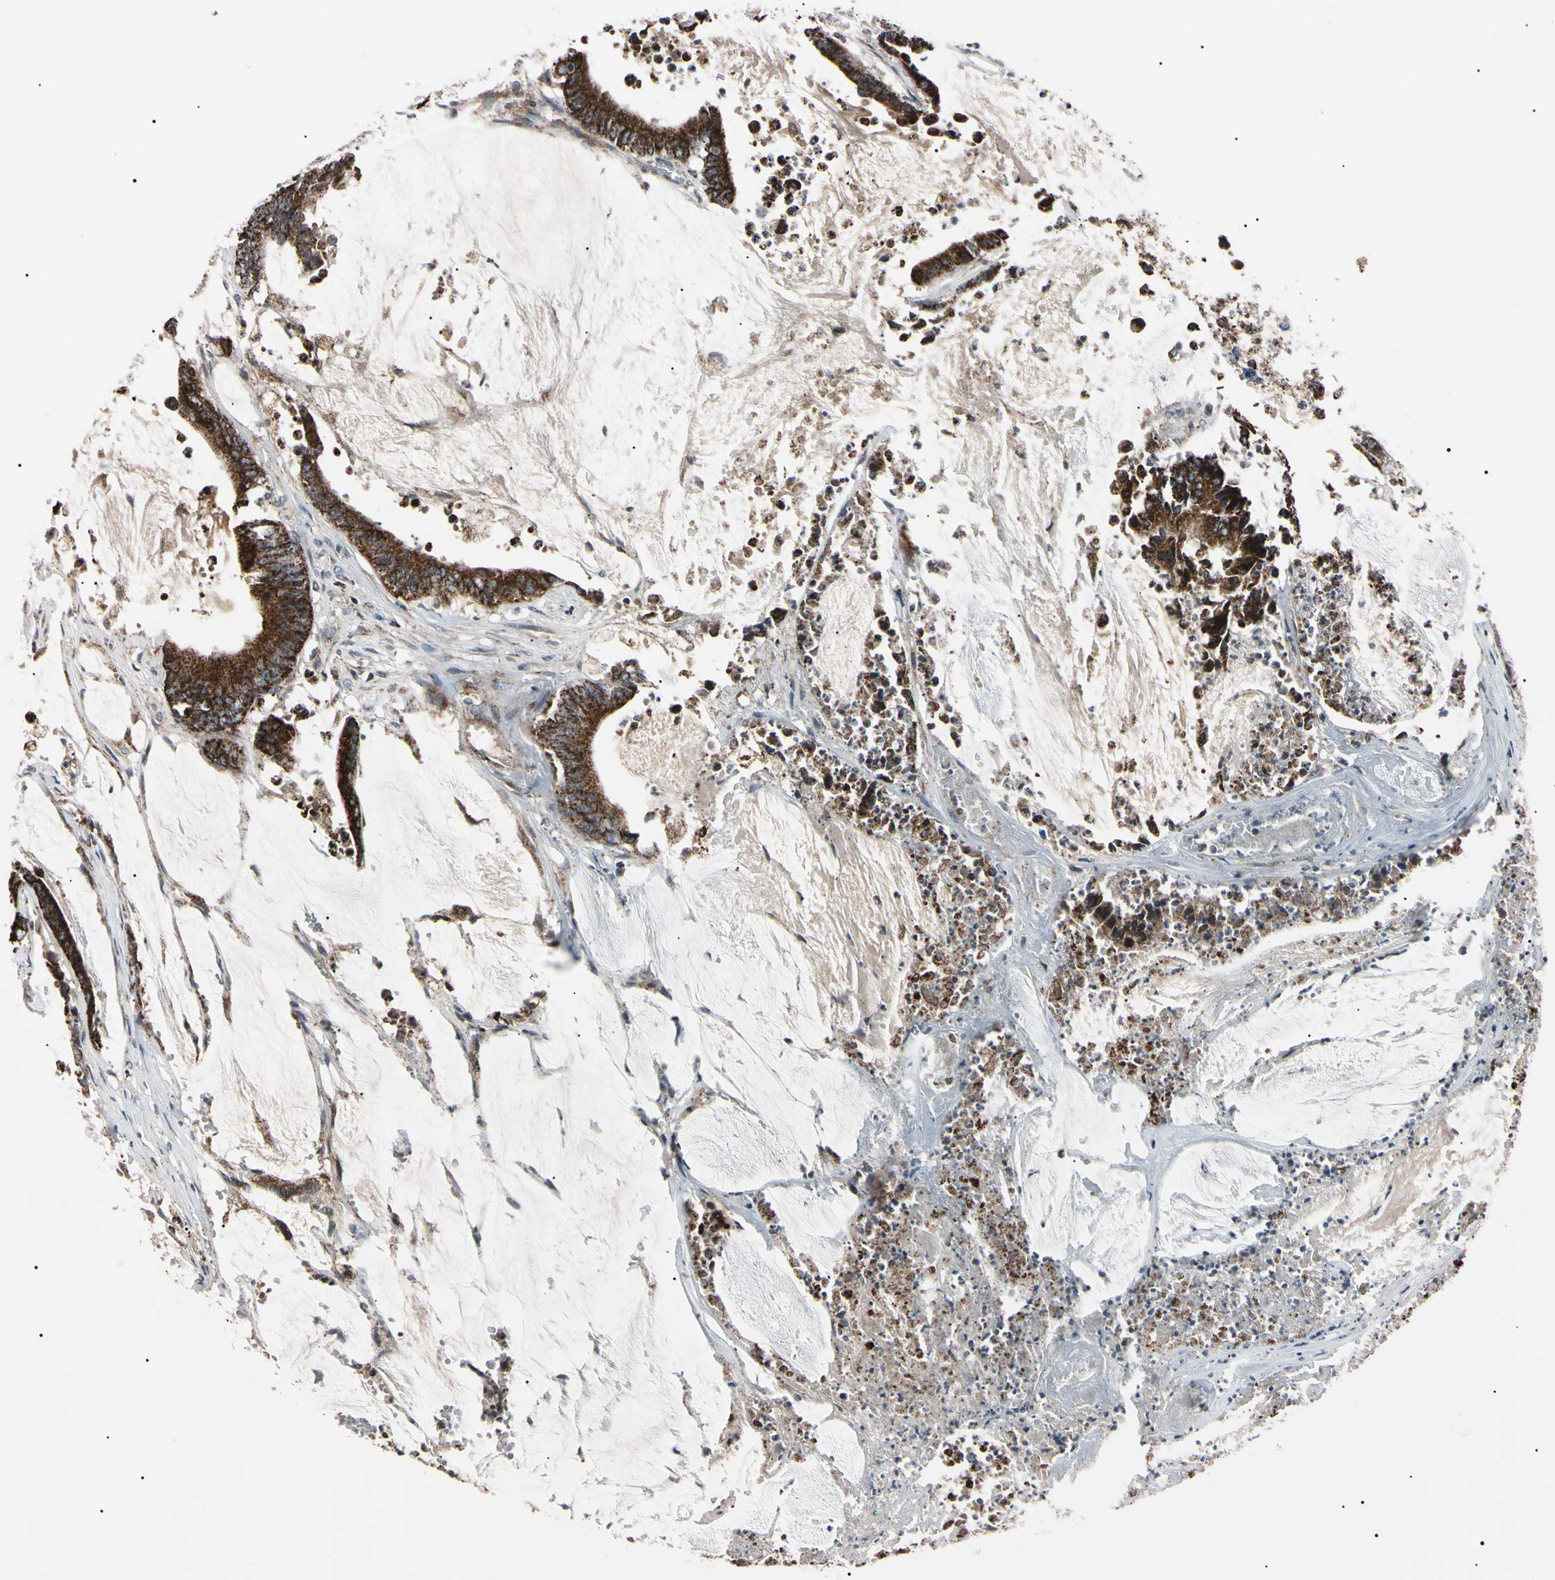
{"staining": {"intensity": "strong", "quantity": ">75%", "location": "cytoplasmic/membranous"}, "tissue": "colorectal cancer", "cell_type": "Tumor cells", "image_type": "cancer", "snomed": [{"axis": "morphology", "description": "Adenocarcinoma, NOS"}, {"axis": "topography", "description": "Rectum"}], "caption": "A high amount of strong cytoplasmic/membranous staining is appreciated in approximately >75% of tumor cells in colorectal adenocarcinoma tissue. The staining was performed using DAB (3,3'-diaminobenzidine) to visualize the protein expression in brown, while the nuclei were stained in blue with hematoxylin (Magnification: 20x).", "gene": "TNFRSF1A", "patient": {"sex": "female", "age": 66}}